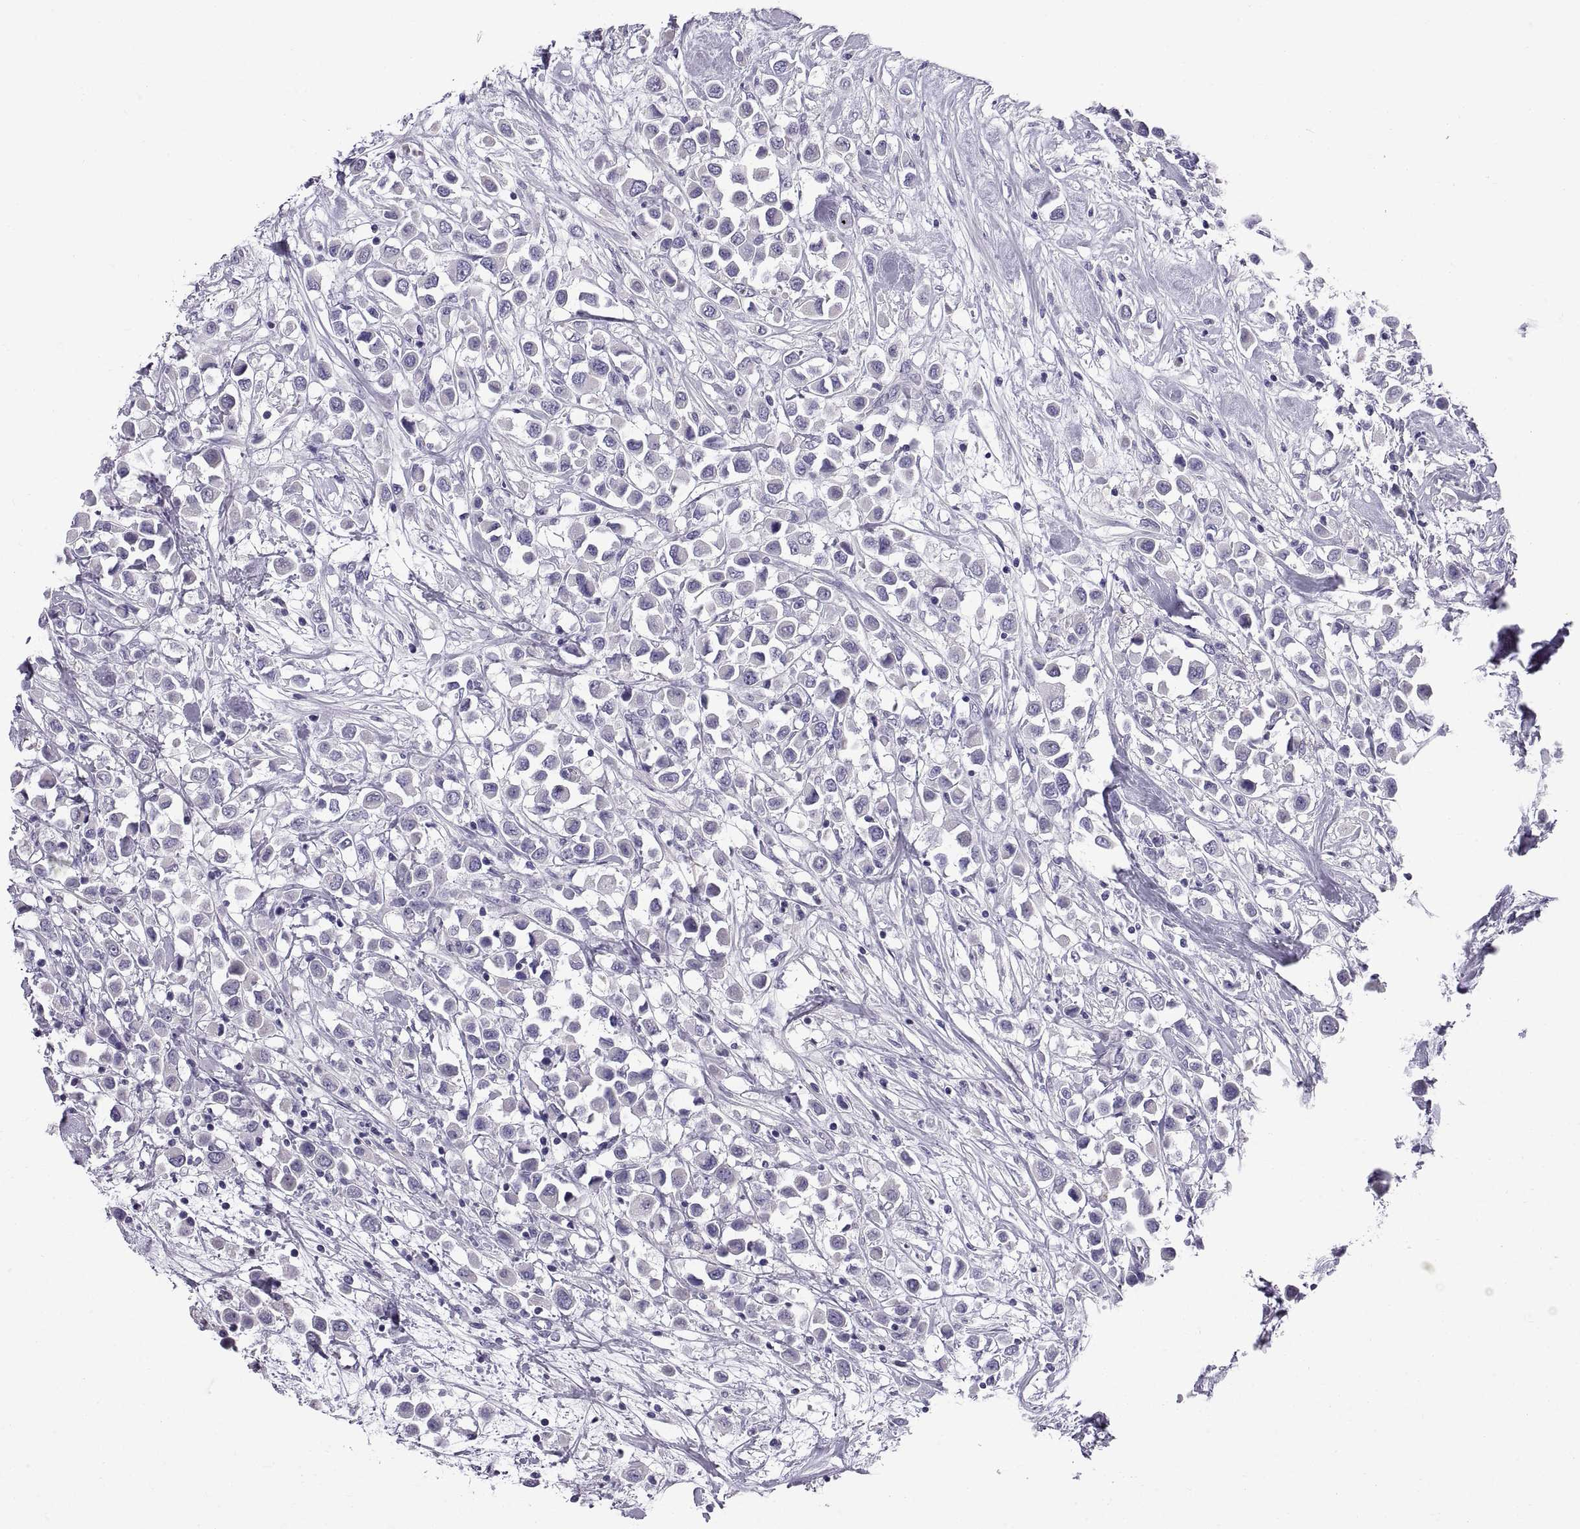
{"staining": {"intensity": "negative", "quantity": "none", "location": "none"}, "tissue": "breast cancer", "cell_type": "Tumor cells", "image_type": "cancer", "snomed": [{"axis": "morphology", "description": "Duct carcinoma"}, {"axis": "topography", "description": "Breast"}], "caption": "Protein analysis of breast cancer reveals no significant positivity in tumor cells.", "gene": "SPDYE1", "patient": {"sex": "female", "age": 61}}